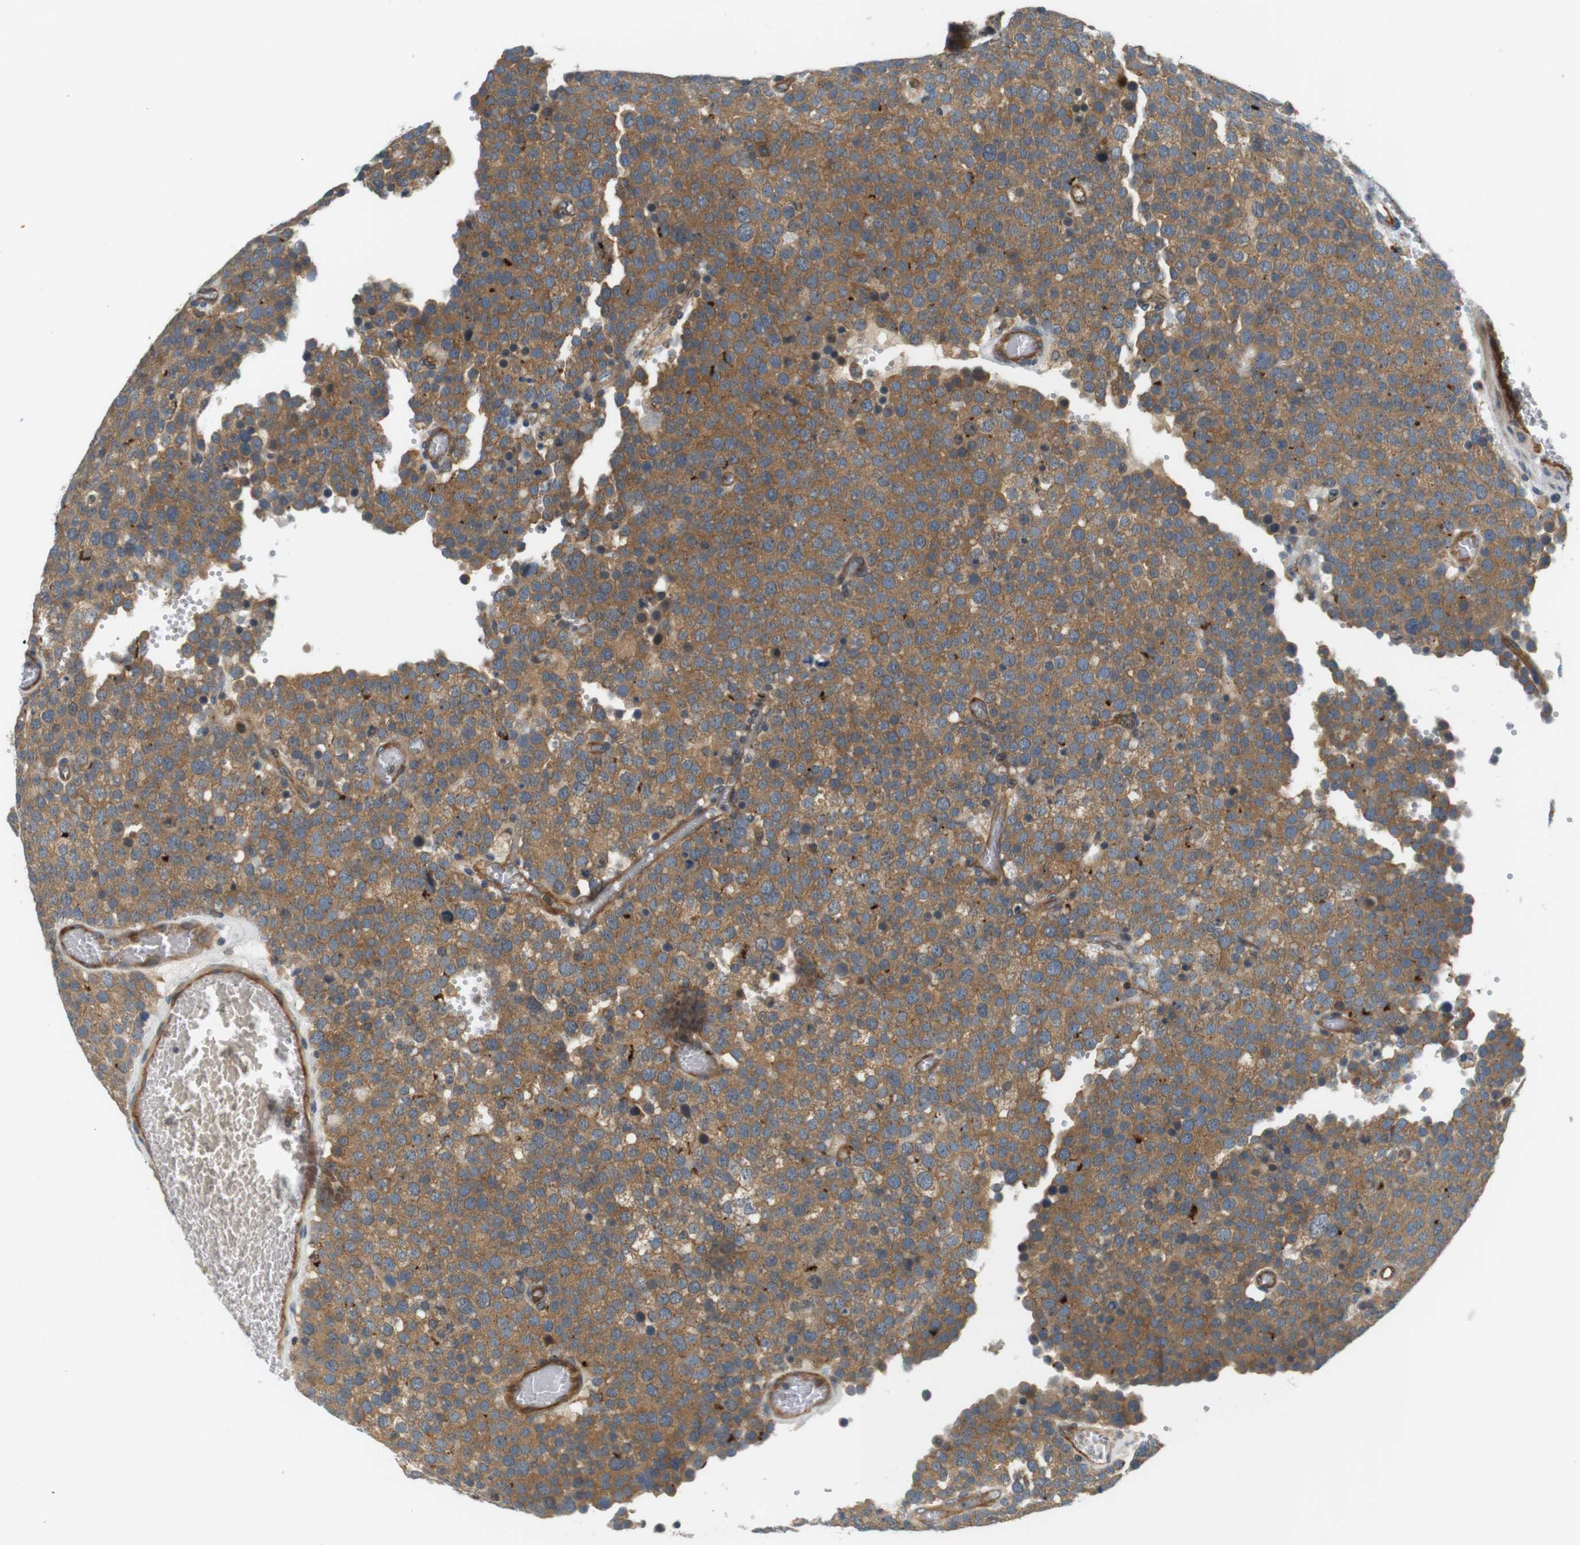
{"staining": {"intensity": "moderate", "quantity": ">75%", "location": "cytoplasmic/membranous"}, "tissue": "testis cancer", "cell_type": "Tumor cells", "image_type": "cancer", "snomed": [{"axis": "morphology", "description": "Normal tissue, NOS"}, {"axis": "morphology", "description": "Seminoma, NOS"}, {"axis": "topography", "description": "Testis"}], "caption": "Tumor cells exhibit medium levels of moderate cytoplasmic/membranous expression in about >75% of cells in human testis cancer (seminoma).", "gene": "SH3GLB1", "patient": {"sex": "male", "age": 71}}